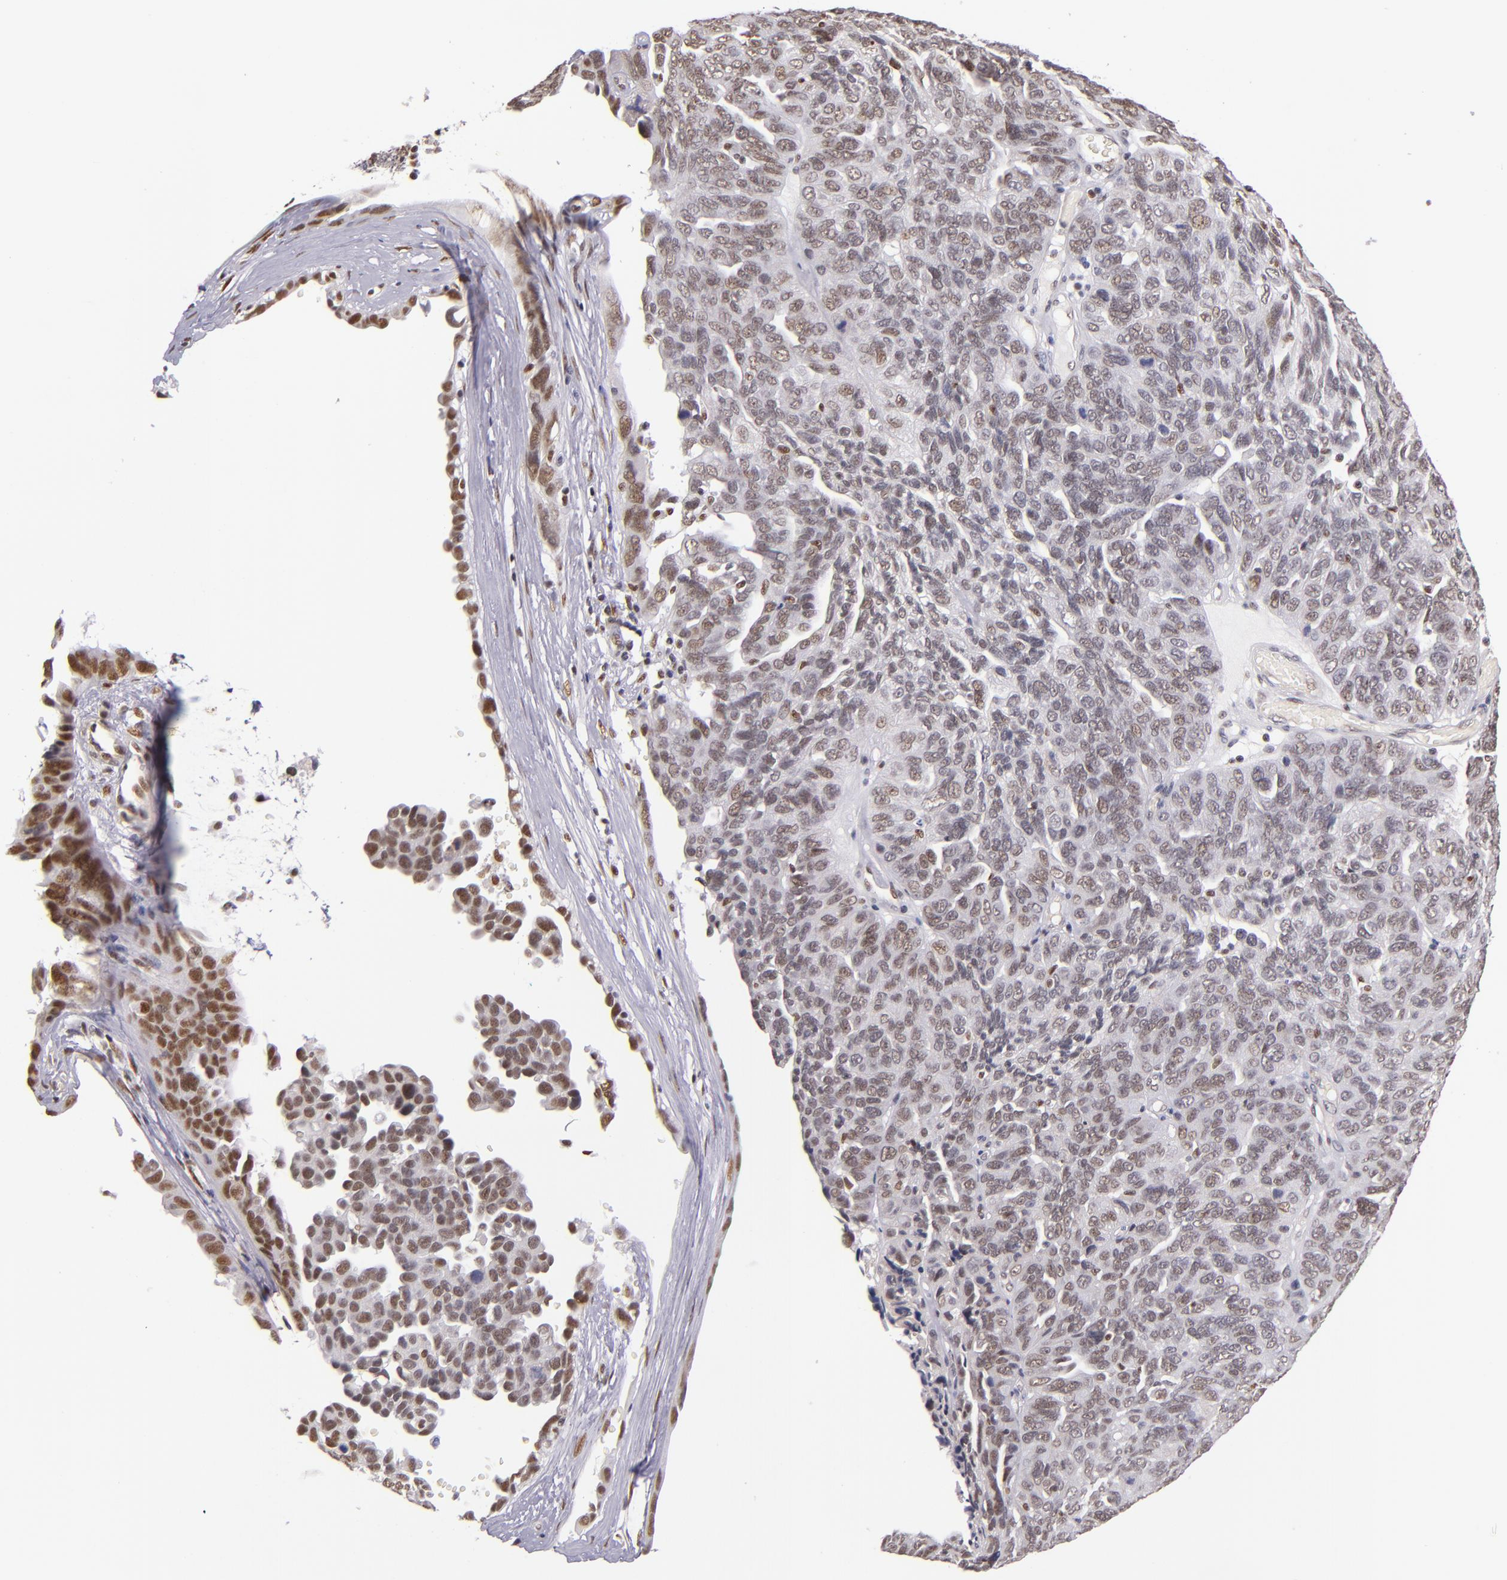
{"staining": {"intensity": "weak", "quantity": "25%-75%", "location": "nuclear"}, "tissue": "ovarian cancer", "cell_type": "Tumor cells", "image_type": "cancer", "snomed": [{"axis": "morphology", "description": "Cystadenocarcinoma, serous, NOS"}, {"axis": "topography", "description": "Ovary"}], "caption": "Immunohistochemistry (IHC) photomicrograph of ovarian cancer stained for a protein (brown), which demonstrates low levels of weak nuclear expression in about 25%-75% of tumor cells.", "gene": "NCOR2", "patient": {"sex": "female", "age": 64}}